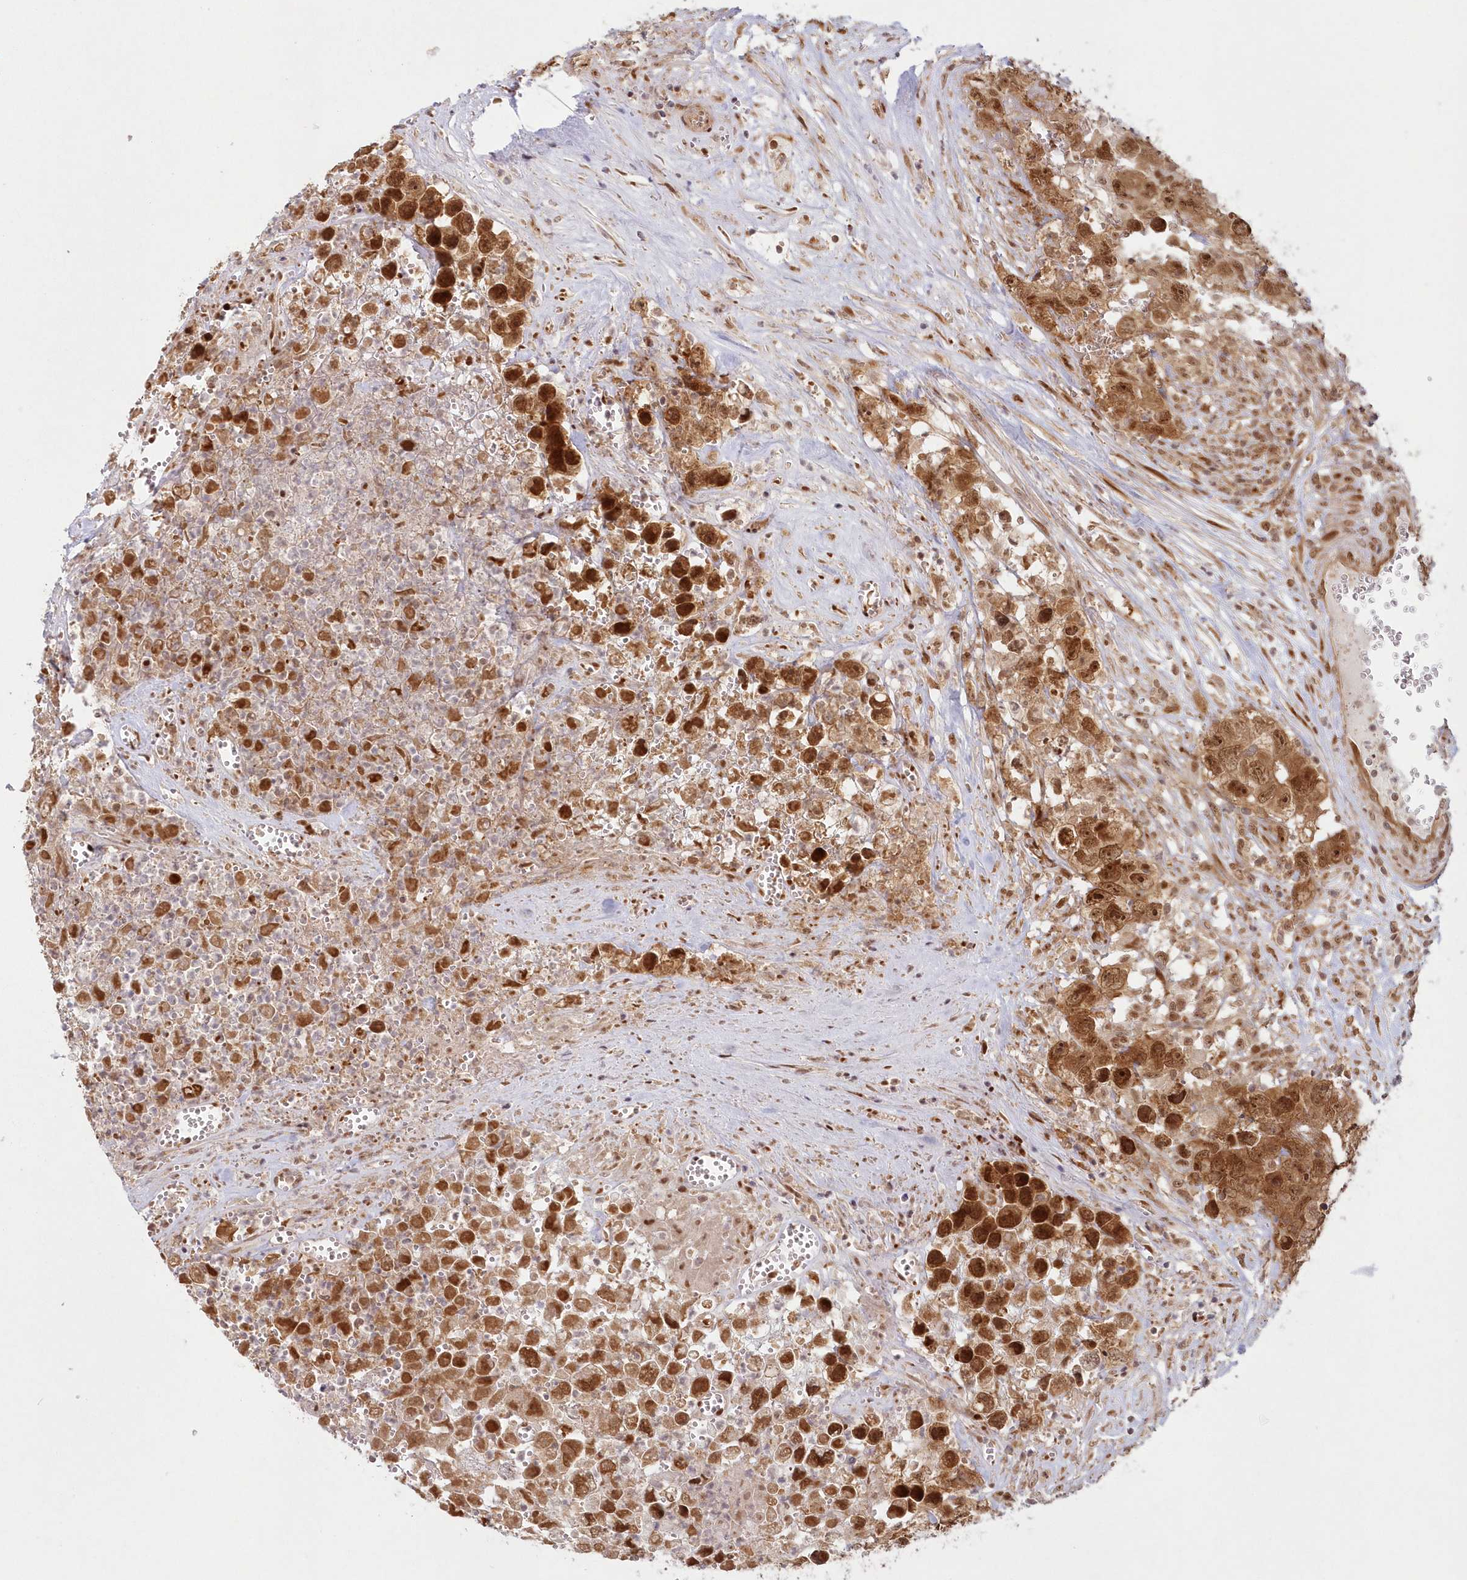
{"staining": {"intensity": "strong", "quantity": ">75%", "location": "cytoplasmic/membranous,nuclear"}, "tissue": "testis cancer", "cell_type": "Tumor cells", "image_type": "cancer", "snomed": [{"axis": "morphology", "description": "Seminoma, NOS"}, {"axis": "morphology", "description": "Carcinoma, Embryonal, NOS"}, {"axis": "topography", "description": "Testis"}], "caption": "Immunohistochemical staining of embryonal carcinoma (testis) demonstrates strong cytoplasmic/membranous and nuclear protein expression in about >75% of tumor cells.", "gene": "TOGARAM2", "patient": {"sex": "male", "age": 43}}